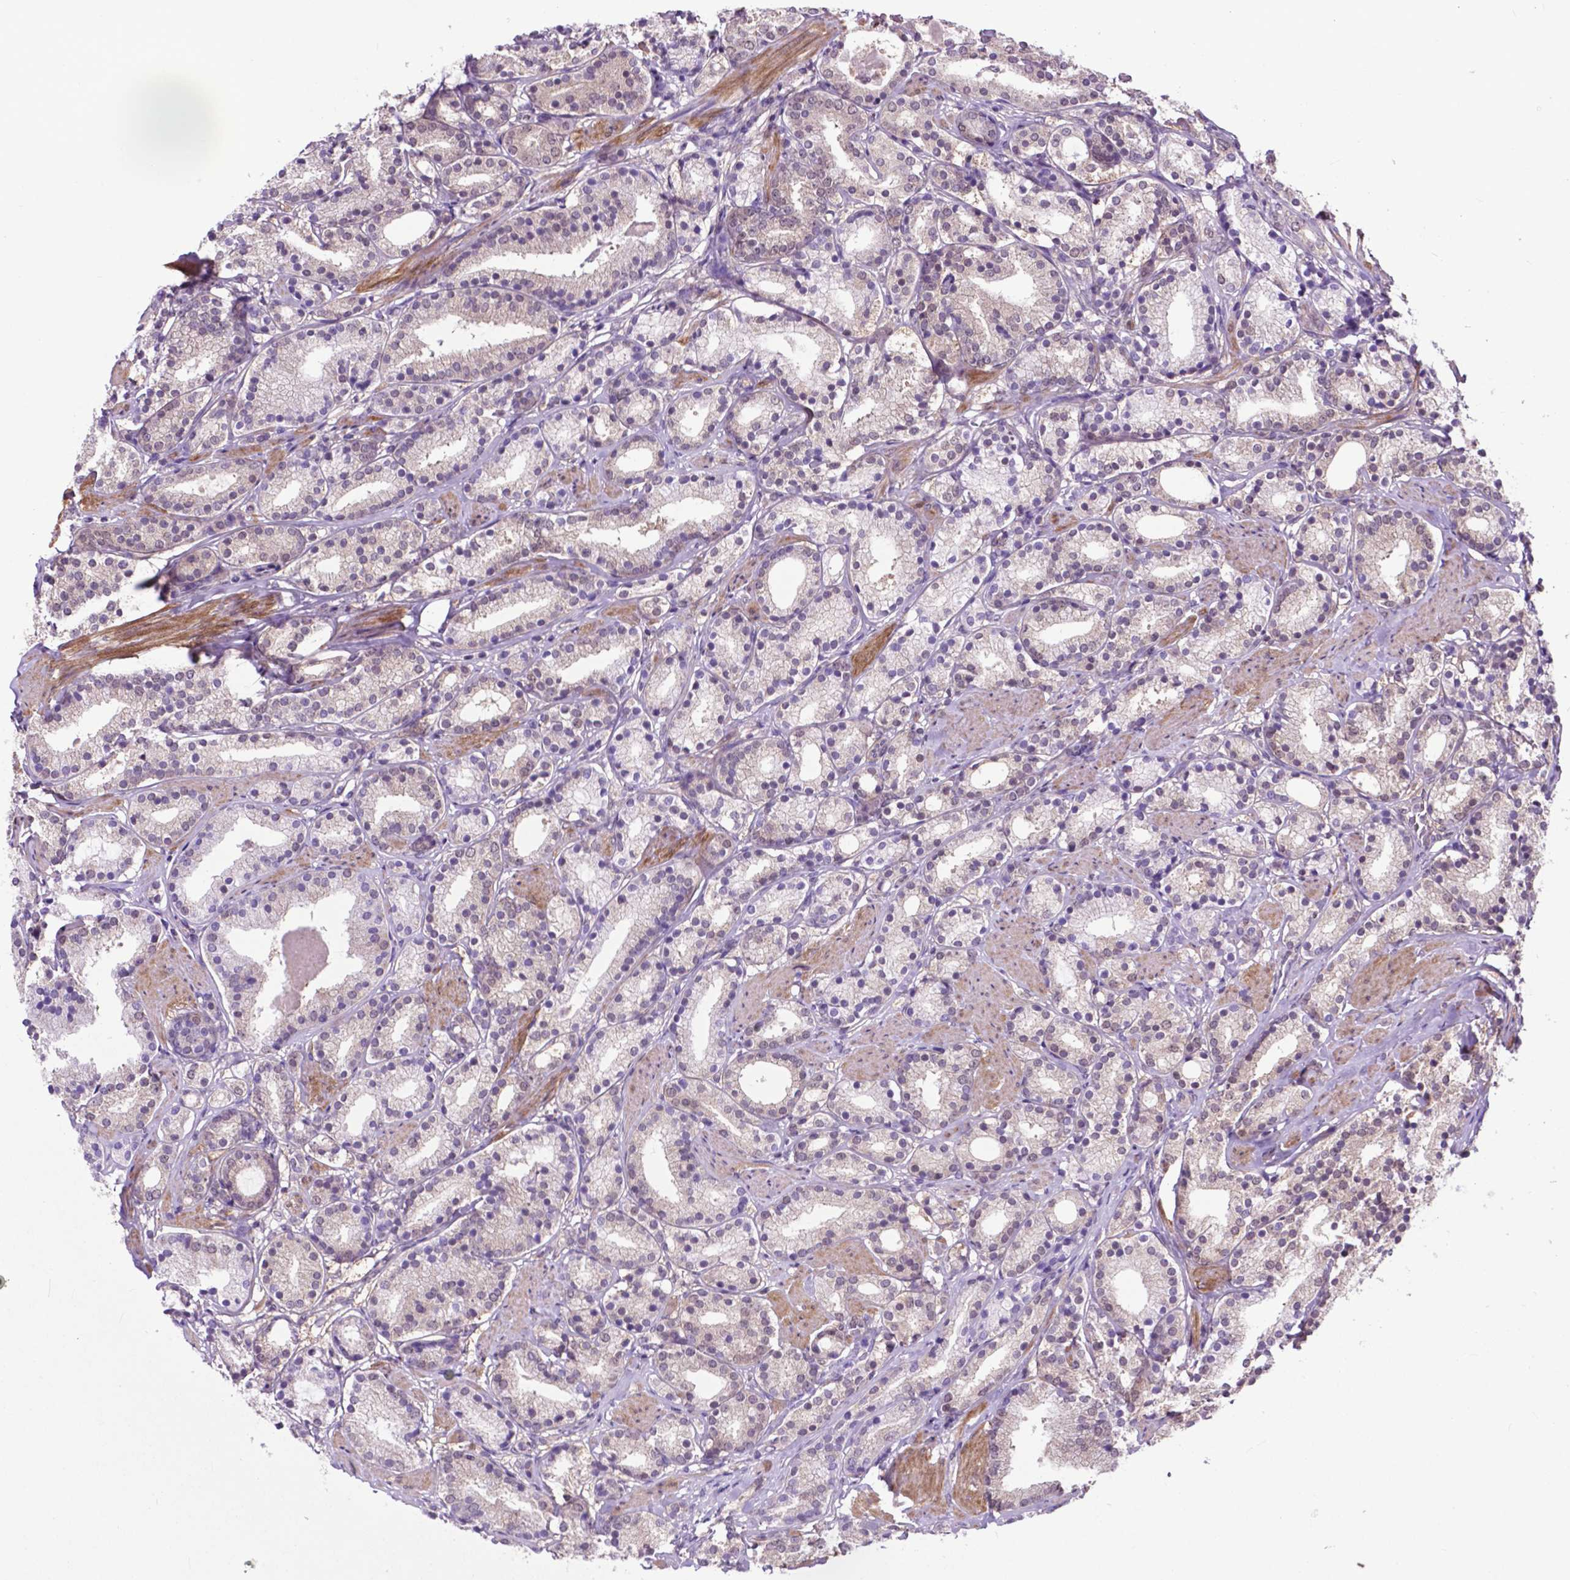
{"staining": {"intensity": "negative", "quantity": "none", "location": "none"}, "tissue": "prostate cancer", "cell_type": "Tumor cells", "image_type": "cancer", "snomed": [{"axis": "morphology", "description": "Adenocarcinoma, High grade"}, {"axis": "topography", "description": "Prostate"}], "caption": "There is no significant staining in tumor cells of prostate cancer (high-grade adenocarcinoma).", "gene": "OTUB1", "patient": {"sex": "male", "age": 63}}